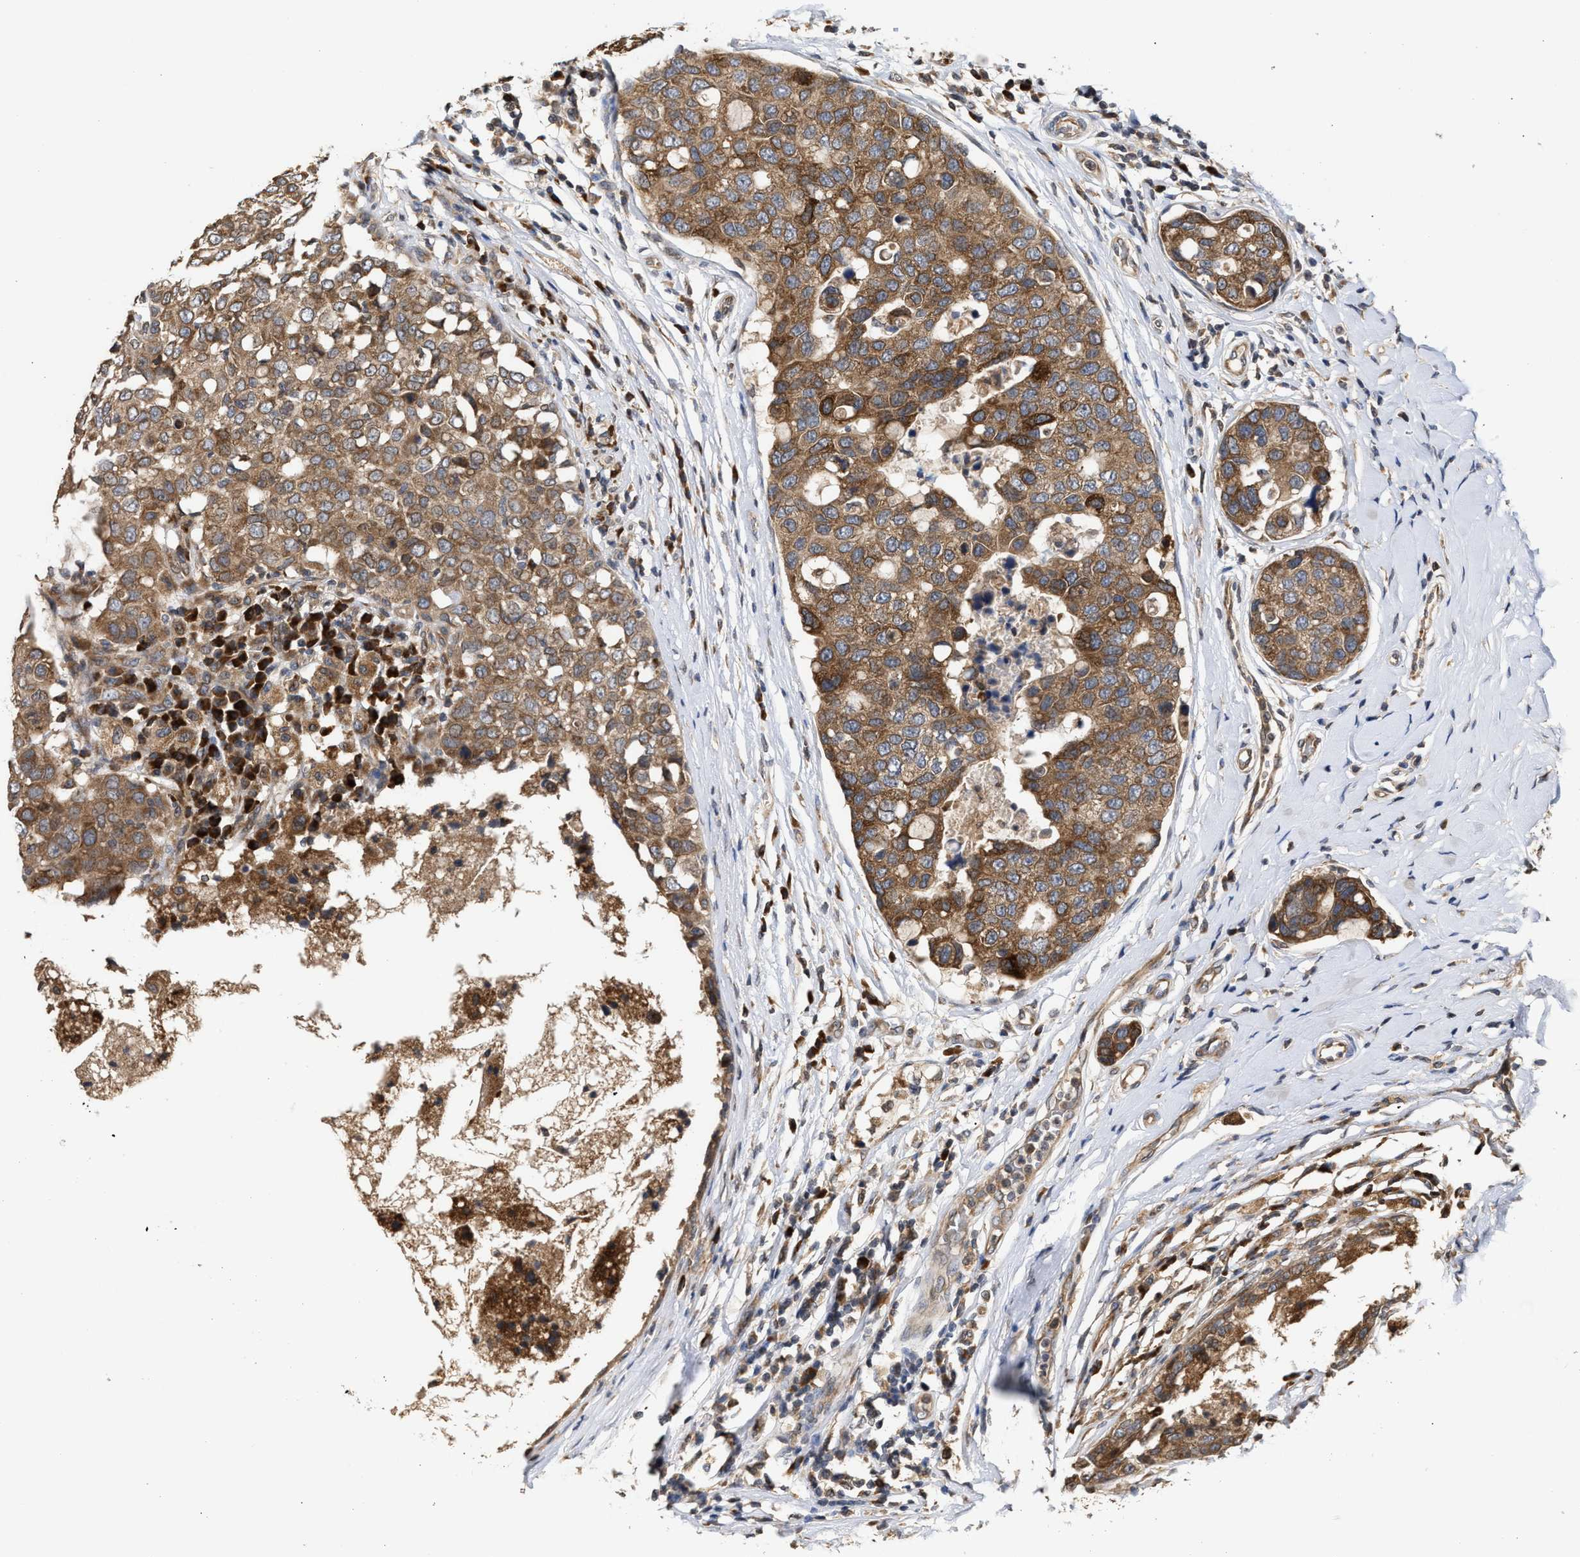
{"staining": {"intensity": "moderate", "quantity": ">75%", "location": "cytoplasmic/membranous"}, "tissue": "breast cancer", "cell_type": "Tumor cells", "image_type": "cancer", "snomed": [{"axis": "morphology", "description": "Duct carcinoma"}, {"axis": "topography", "description": "Breast"}], "caption": "Brown immunohistochemical staining in breast cancer reveals moderate cytoplasmic/membranous staining in approximately >75% of tumor cells.", "gene": "SAR1A", "patient": {"sex": "female", "age": 27}}